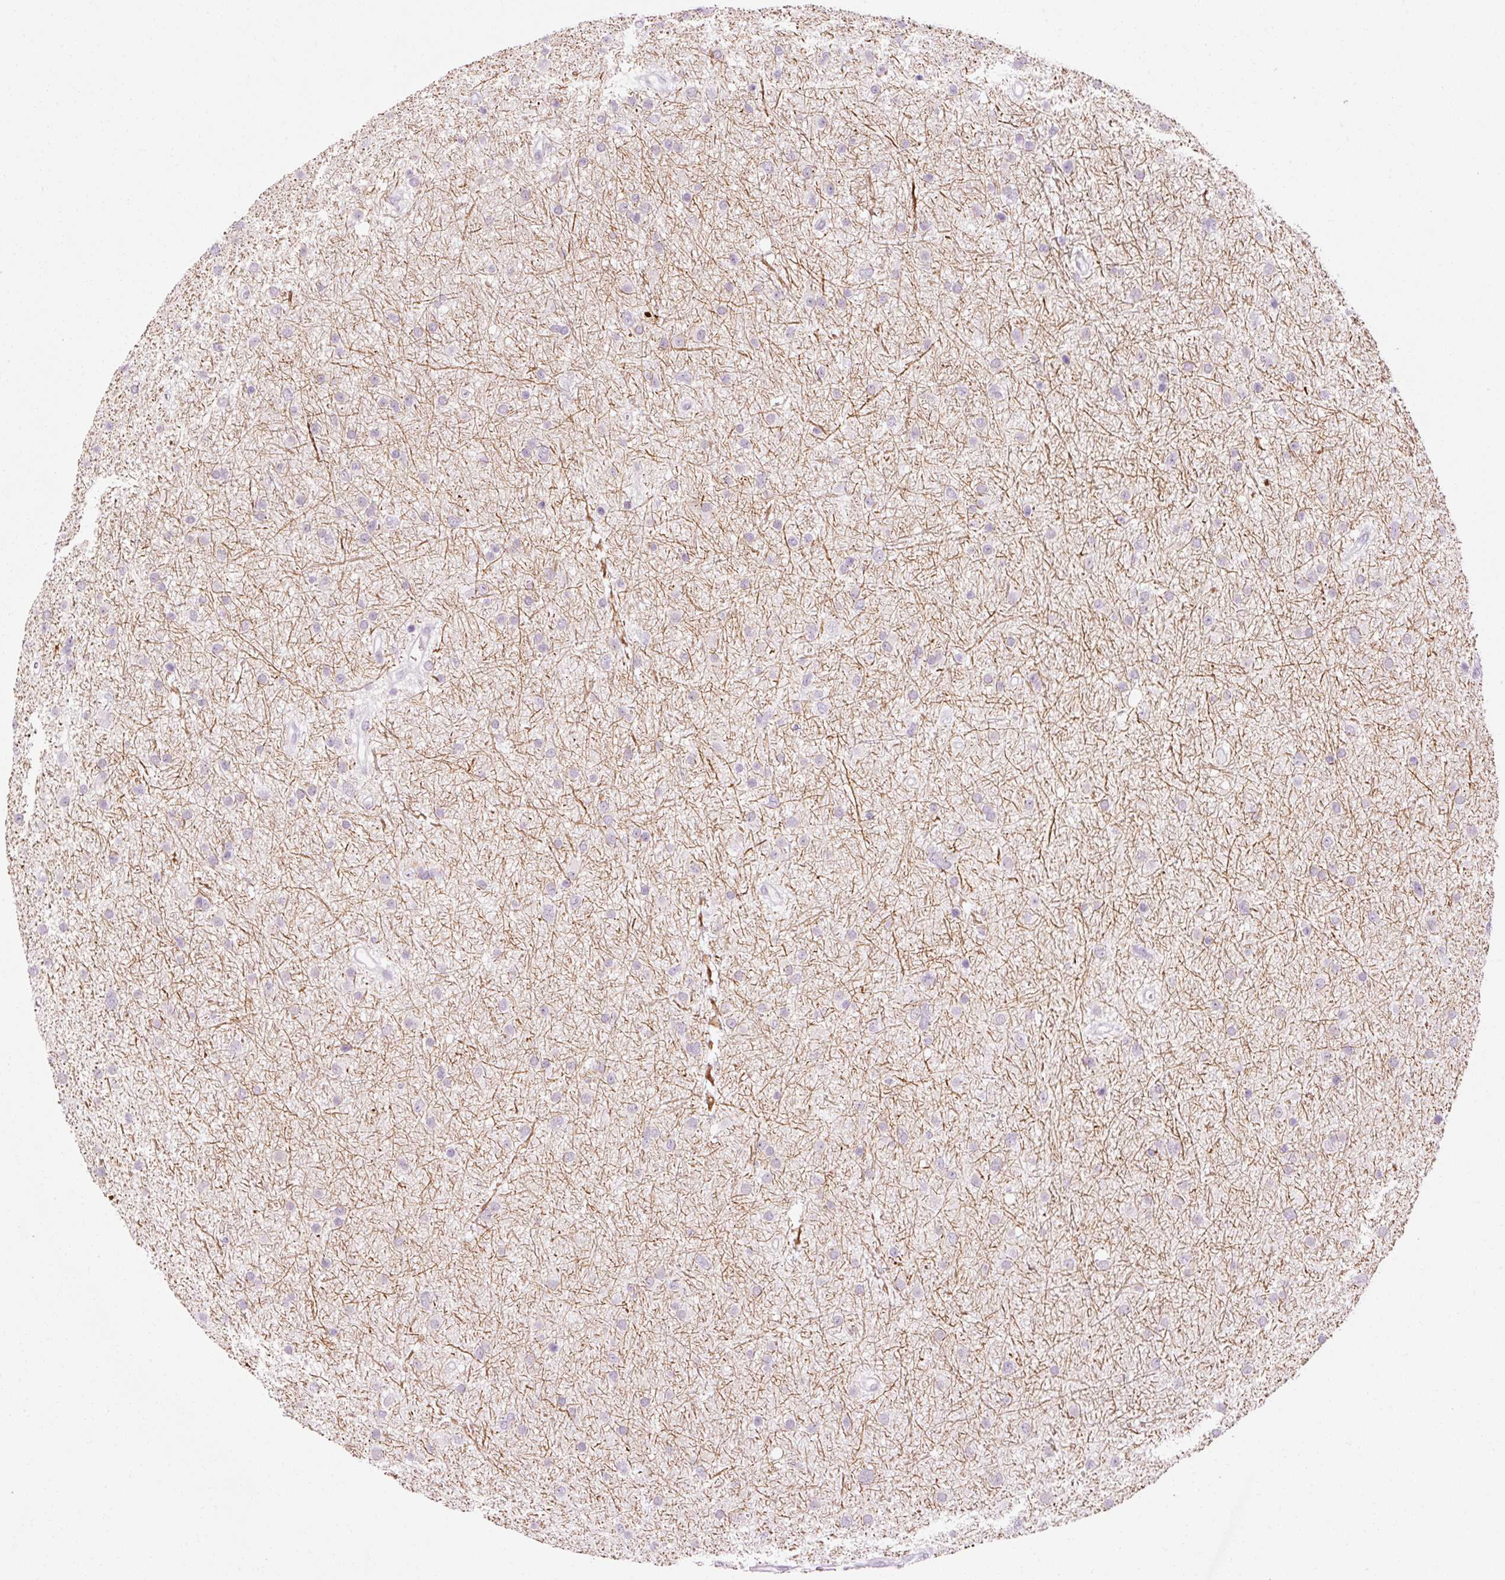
{"staining": {"intensity": "negative", "quantity": "none", "location": "none"}, "tissue": "glioma", "cell_type": "Tumor cells", "image_type": "cancer", "snomed": [{"axis": "morphology", "description": "Glioma, malignant, Low grade"}, {"axis": "topography", "description": "Cerebral cortex"}], "caption": "IHC histopathology image of human malignant glioma (low-grade) stained for a protein (brown), which exhibits no positivity in tumor cells. (IHC, brightfield microscopy, high magnification).", "gene": "ANKRD20A1", "patient": {"sex": "female", "age": 39}}